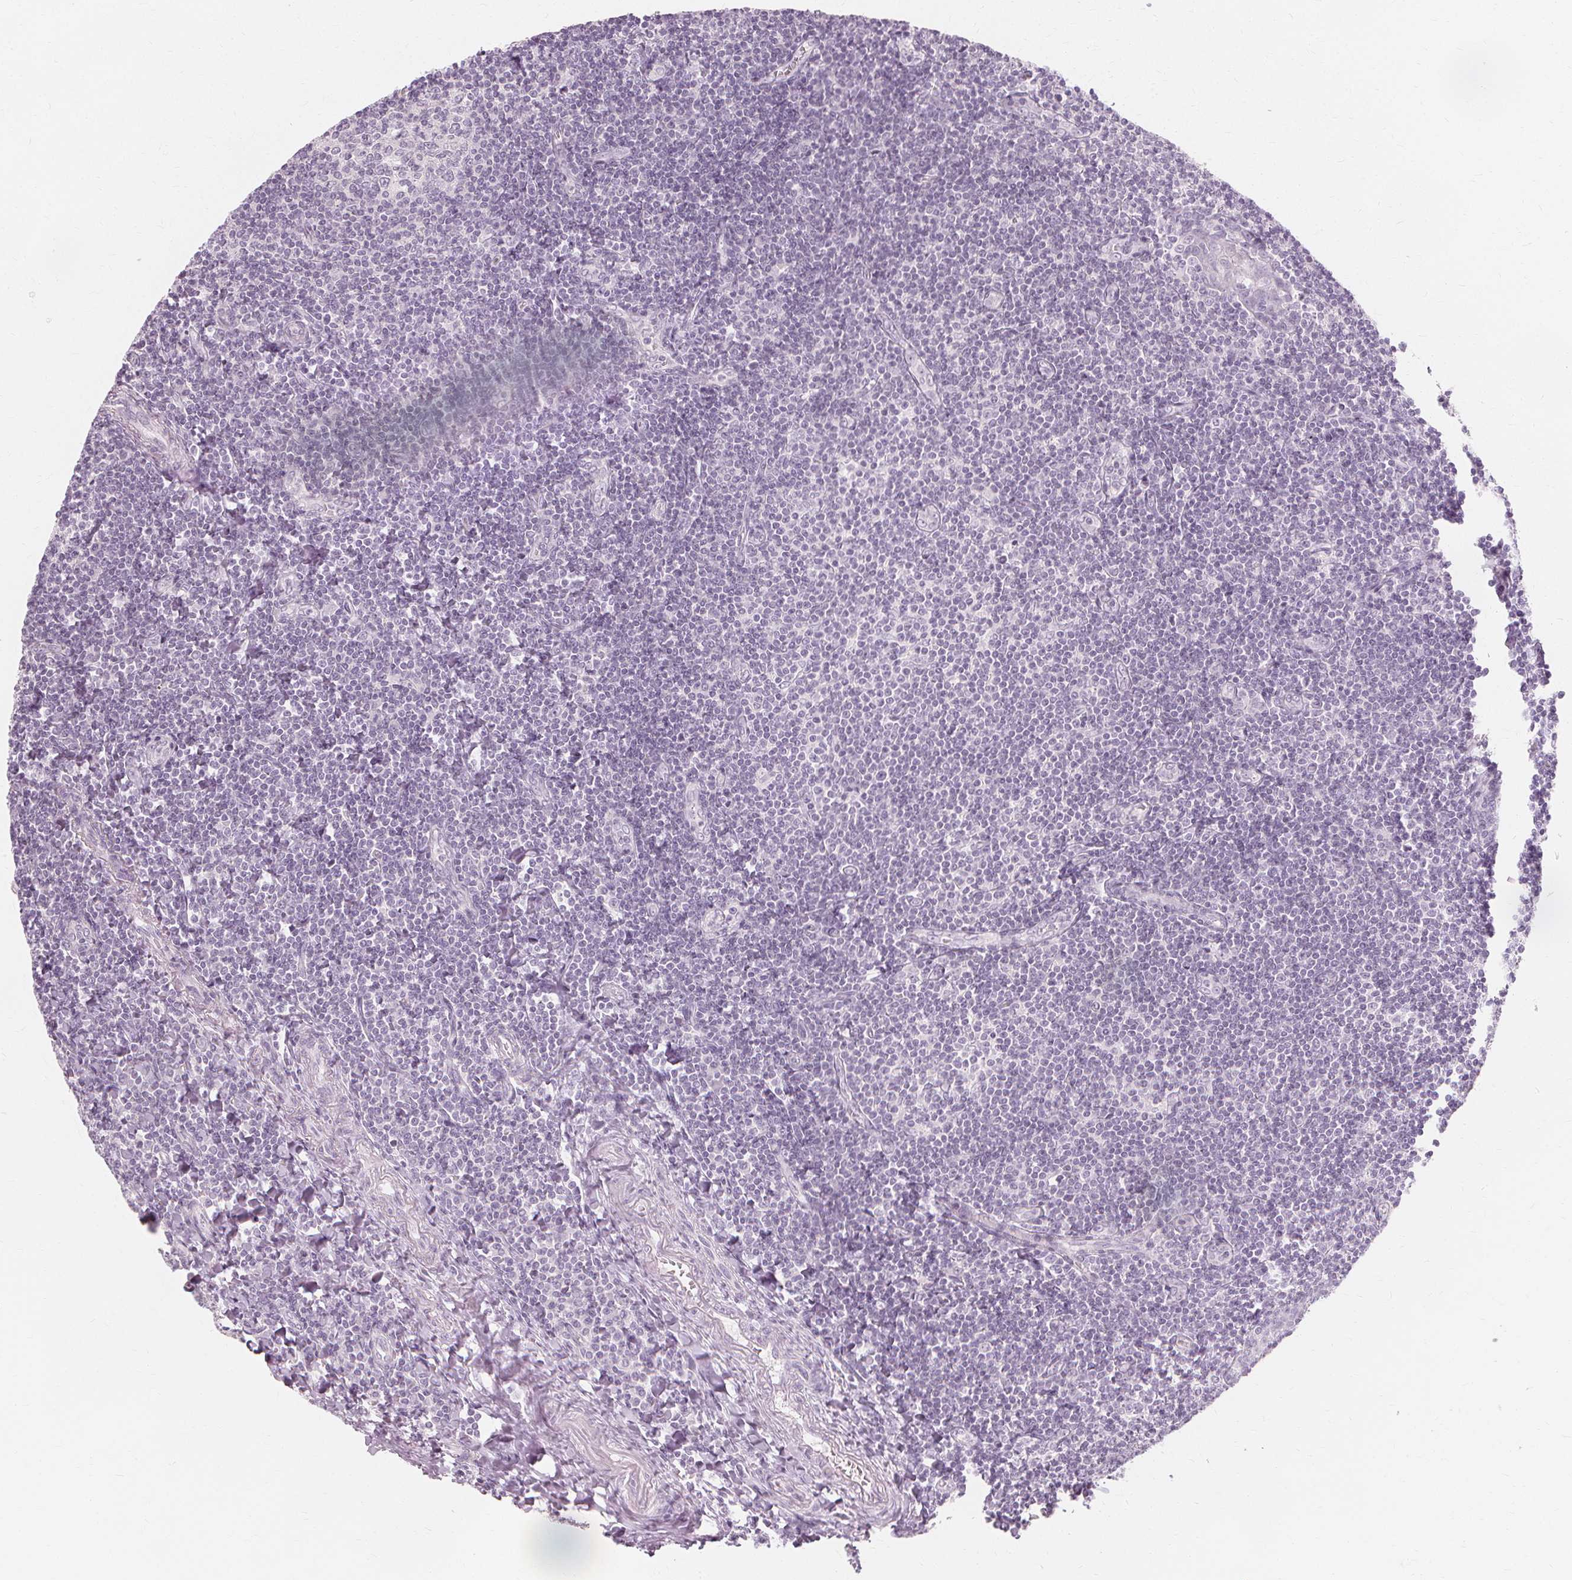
{"staining": {"intensity": "negative", "quantity": "none", "location": "none"}, "tissue": "tonsil", "cell_type": "Germinal center cells", "image_type": "normal", "snomed": [{"axis": "morphology", "description": "Normal tissue, NOS"}, {"axis": "morphology", "description": "Inflammation, NOS"}, {"axis": "topography", "description": "Tonsil"}], "caption": "Immunohistochemistry (IHC) image of benign tonsil: human tonsil stained with DAB displays no significant protein expression in germinal center cells.", "gene": "MUC12", "patient": {"sex": "female", "age": 31}}